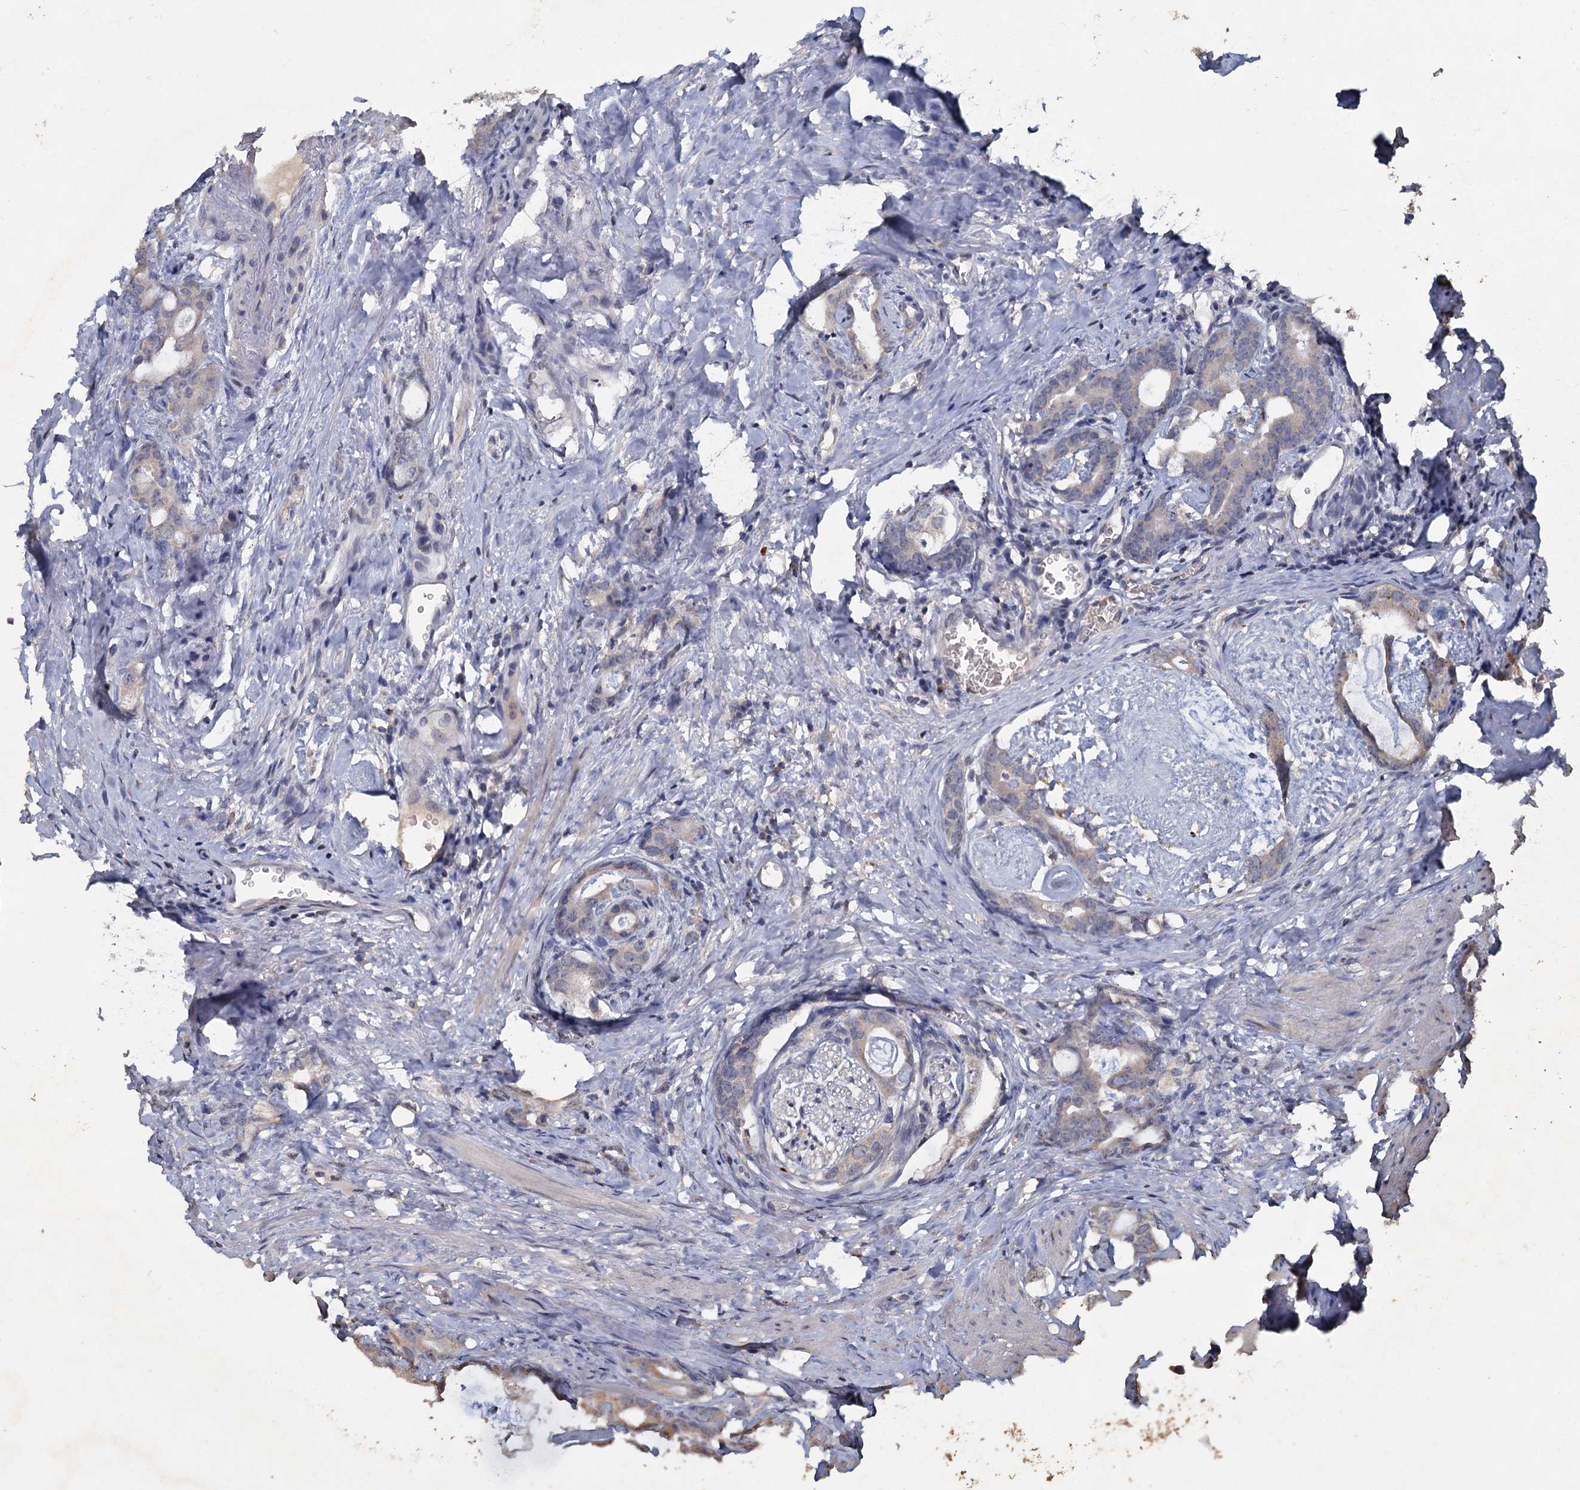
{"staining": {"intensity": "weak", "quantity": "<25%", "location": "cytoplasmic/membranous"}, "tissue": "prostate cancer", "cell_type": "Tumor cells", "image_type": "cancer", "snomed": [{"axis": "morphology", "description": "Adenocarcinoma, Low grade"}, {"axis": "topography", "description": "Prostate"}], "caption": "An image of human low-grade adenocarcinoma (prostate) is negative for staining in tumor cells.", "gene": "CCDC61", "patient": {"sex": "male", "age": 71}}